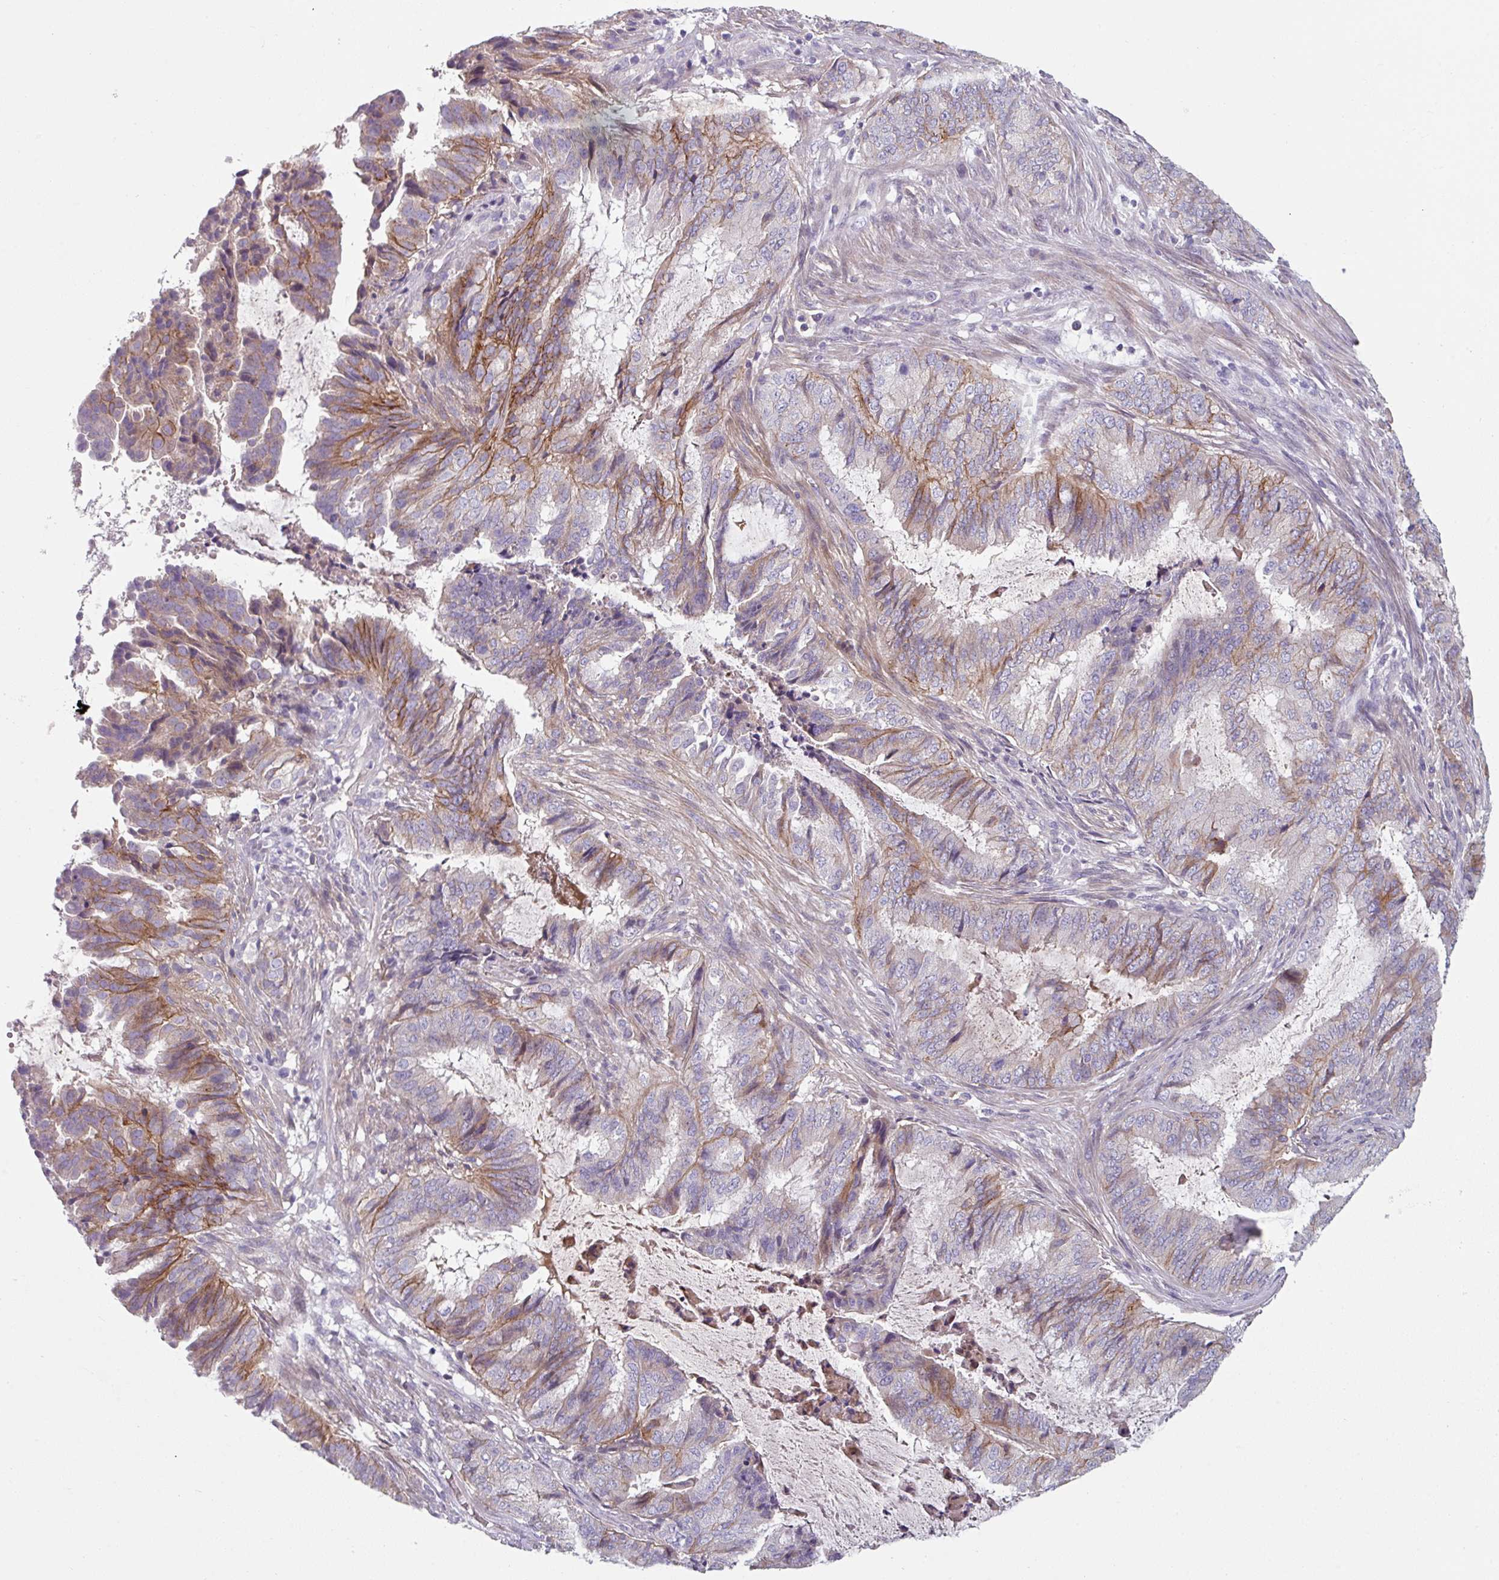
{"staining": {"intensity": "moderate", "quantity": "25%-75%", "location": "cytoplasmic/membranous"}, "tissue": "endometrial cancer", "cell_type": "Tumor cells", "image_type": "cancer", "snomed": [{"axis": "morphology", "description": "Adenocarcinoma, NOS"}, {"axis": "topography", "description": "Endometrium"}], "caption": "Endometrial adenocarcinoma stained for a protein (brown) displays moderate cytoplasmic/membranous positive expression in approximately 25%-75% of tumor cells.", "gene": "TMEM132A", "patient": {"sex": "female", "age": 51}}